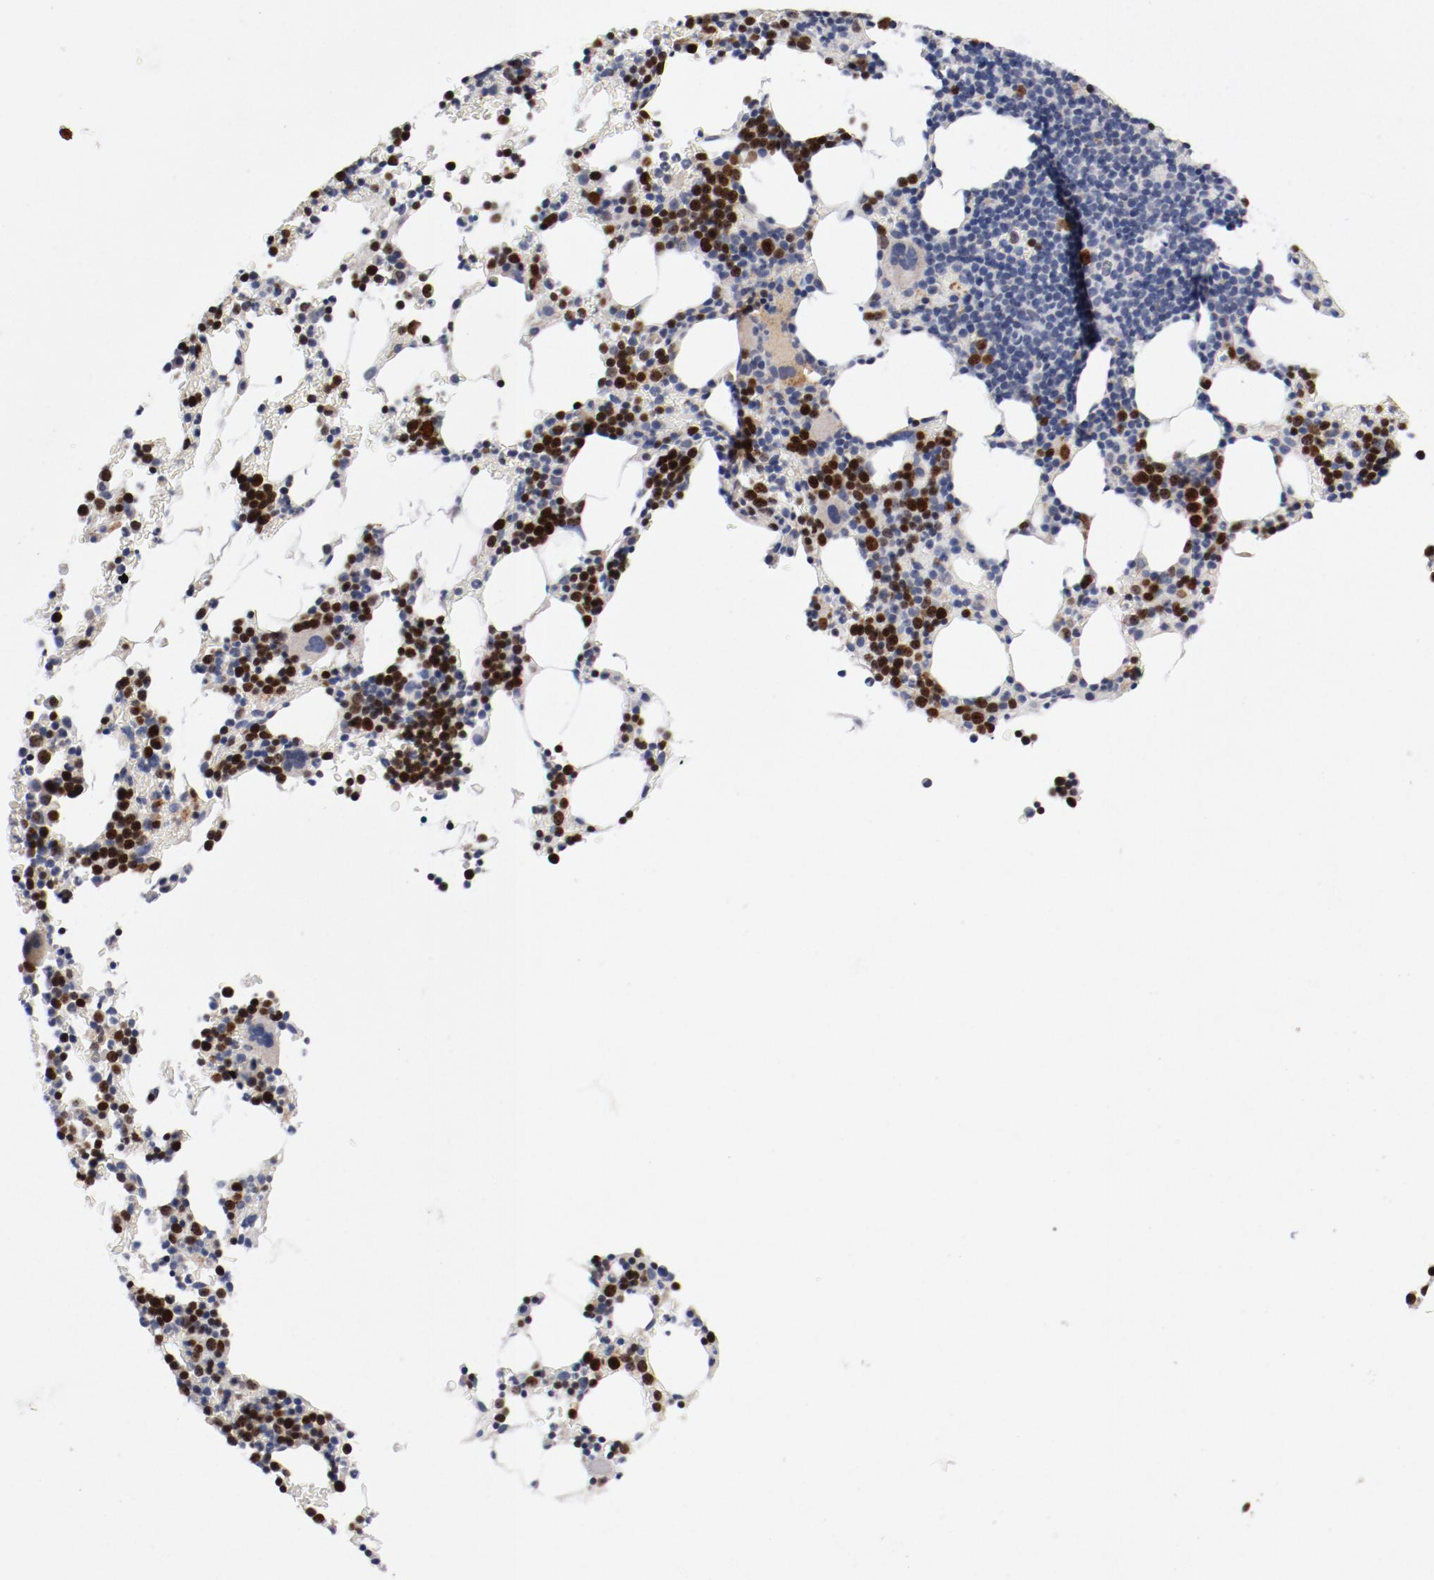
{"staining": {"intensity": "strong", "quantity": "25%-75%", "location": "nuclear"}, "tissue": "bone marrow", "cell_type": "Hematopoietic cells", "image_type": "normal", "snomed": [{"axis": "morphology", "description": "Normal tissue, NOS"}, {"axis": "topography", "description": "Bone marrow"}], "caption": "Immunohistochemistry (IHC) of normal bone marrow demonstrates high levels of strong nuclear staining in approximately 25%-75% of hematopoietic cells.", "gene": "BIRC5", "patient": {"sex": "female", "age": 78}}